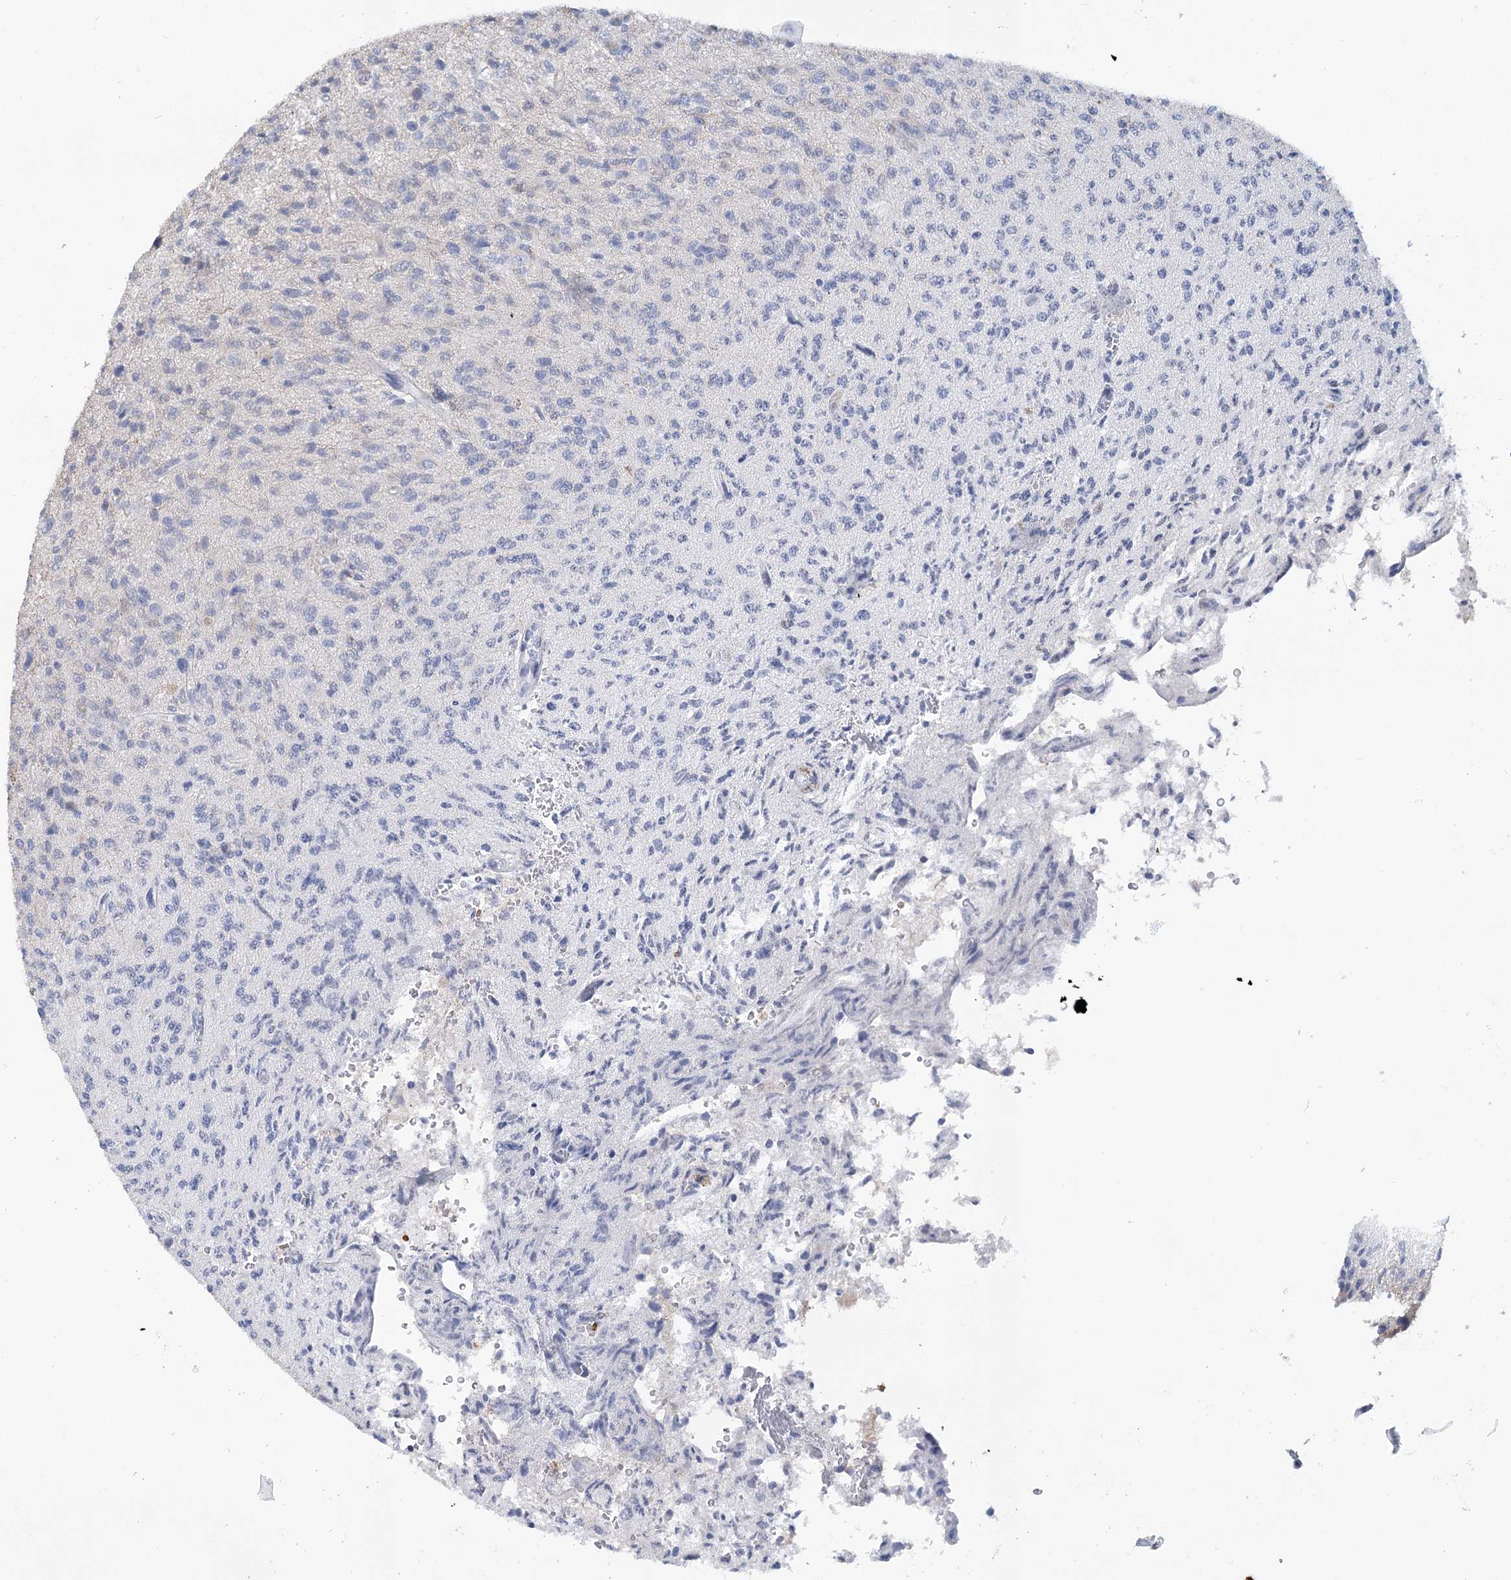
{"staining": {"intensity": "weak", "quantity": "<25%", "location": "cytoplasmic/membranous"}, "tissue": "glioma", "cell_type": "Tumor cells", "image_type": "cancer", "snomed": [{"axis": "morphology", "description": "Glioma, malignant, High grade"}, {"axis": "topography", "description": "Brain"}], "caption": "Micrograph shows no protein expression in tumor cells of high-grade glioma (malignant) tissue. (Brightfield microscopy of DAB (3,3'-diaminobenzidine) immunohistochemistry at high magnification).", "gene": "CIB4", "patient": {"sex": "female", "age": 57}}